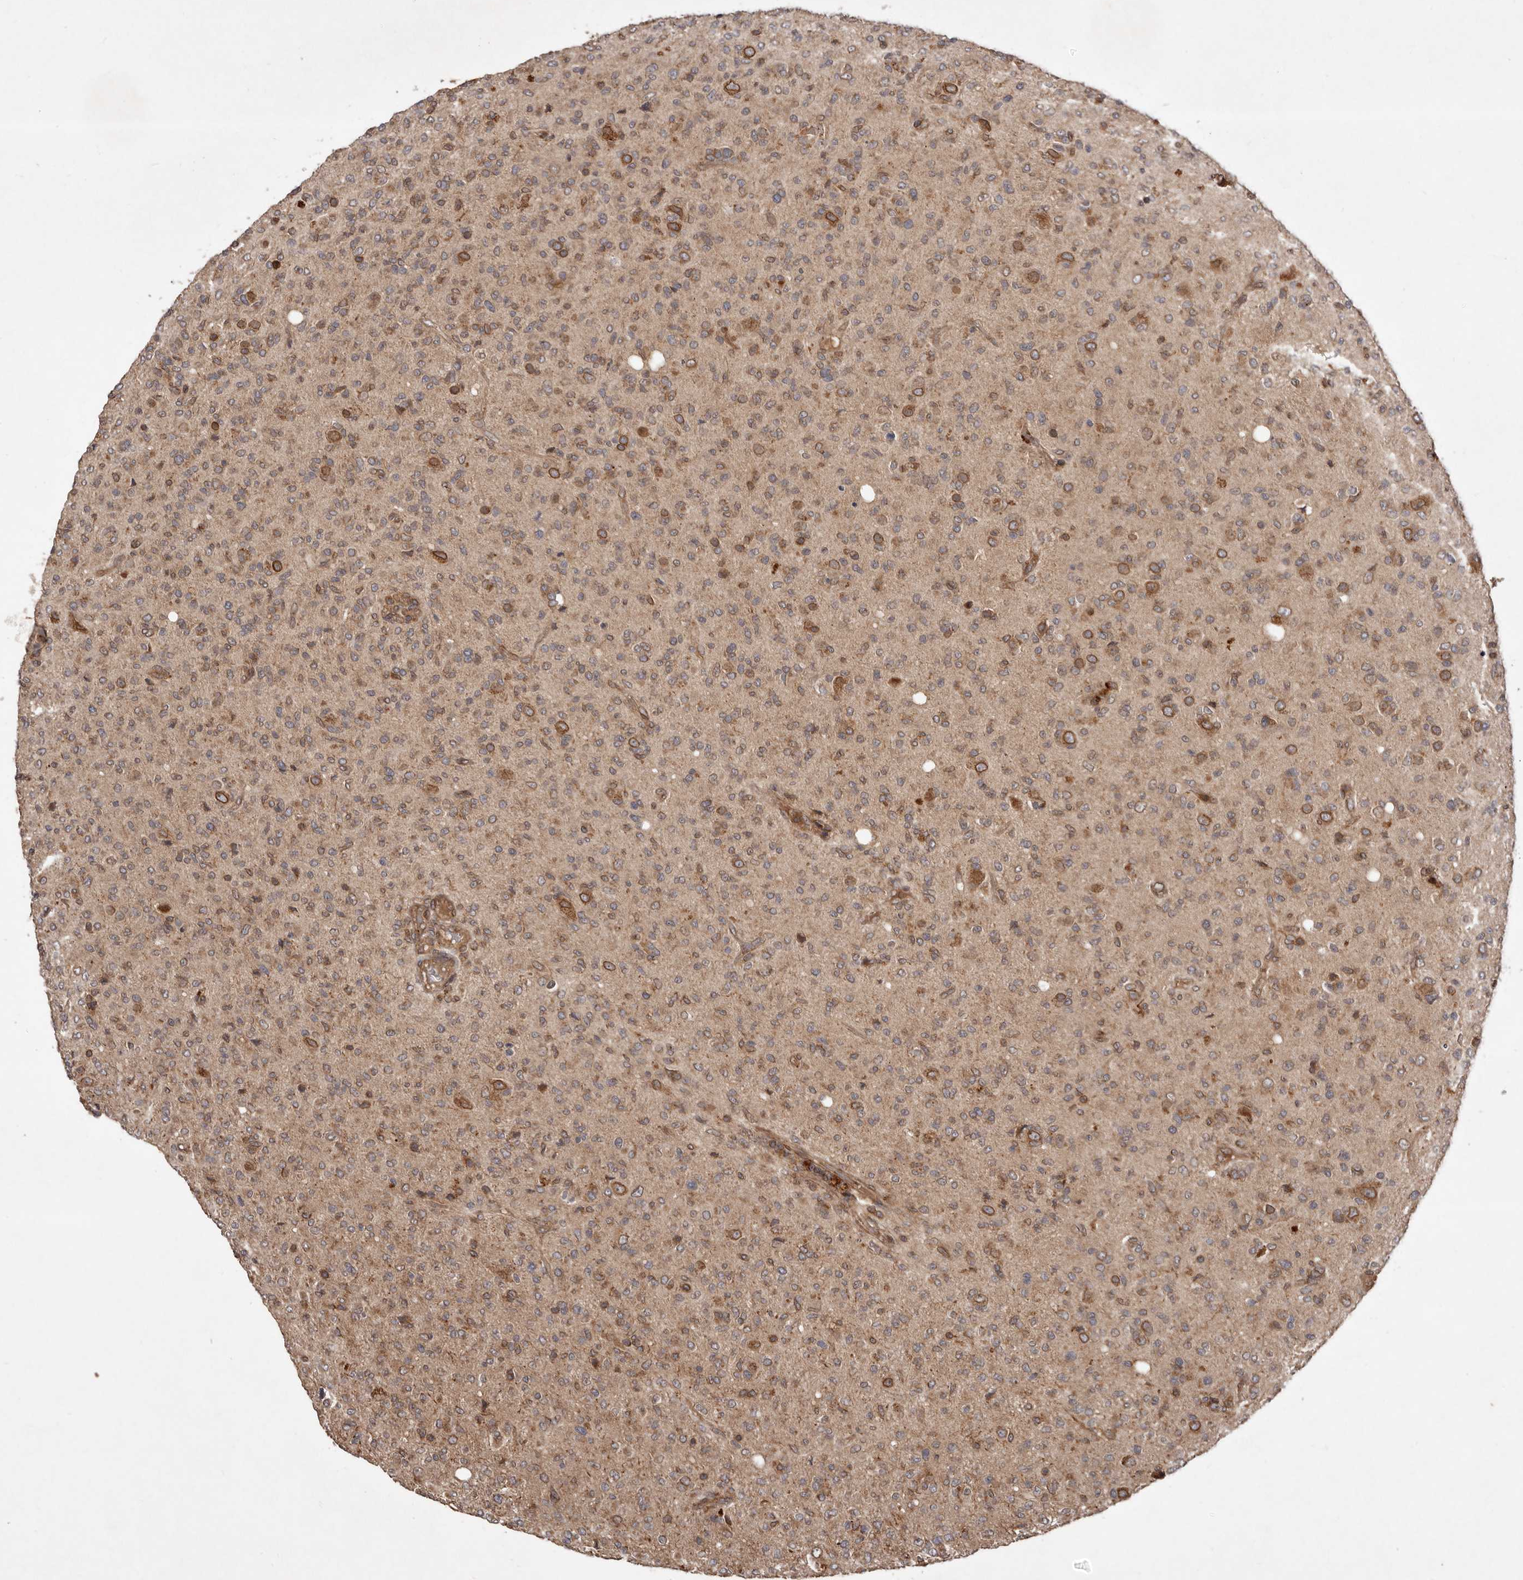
{"staining": {"intensity": "moderate", "quantity": ">75%", "location": "cytoplasmic/membranous,nuclear"}, "tissue": "glioma", "cell_type": "Tumor cells", "image_type": "cancer", "snomed": [{"axis": "morphology", "description": "Glioma, malignant, High grade"}, {"axis": "topography", "description": "Brain"}], "caption": "Approximately >75% of tumor cells in malignant high-grade glioma reveal moderate cytoplasmic/membranous and nuclear protein positivity as visualized by brown immunohistochemical staining.", "gene": "STK36", "patient": {"sex": "female", "age": 57}}